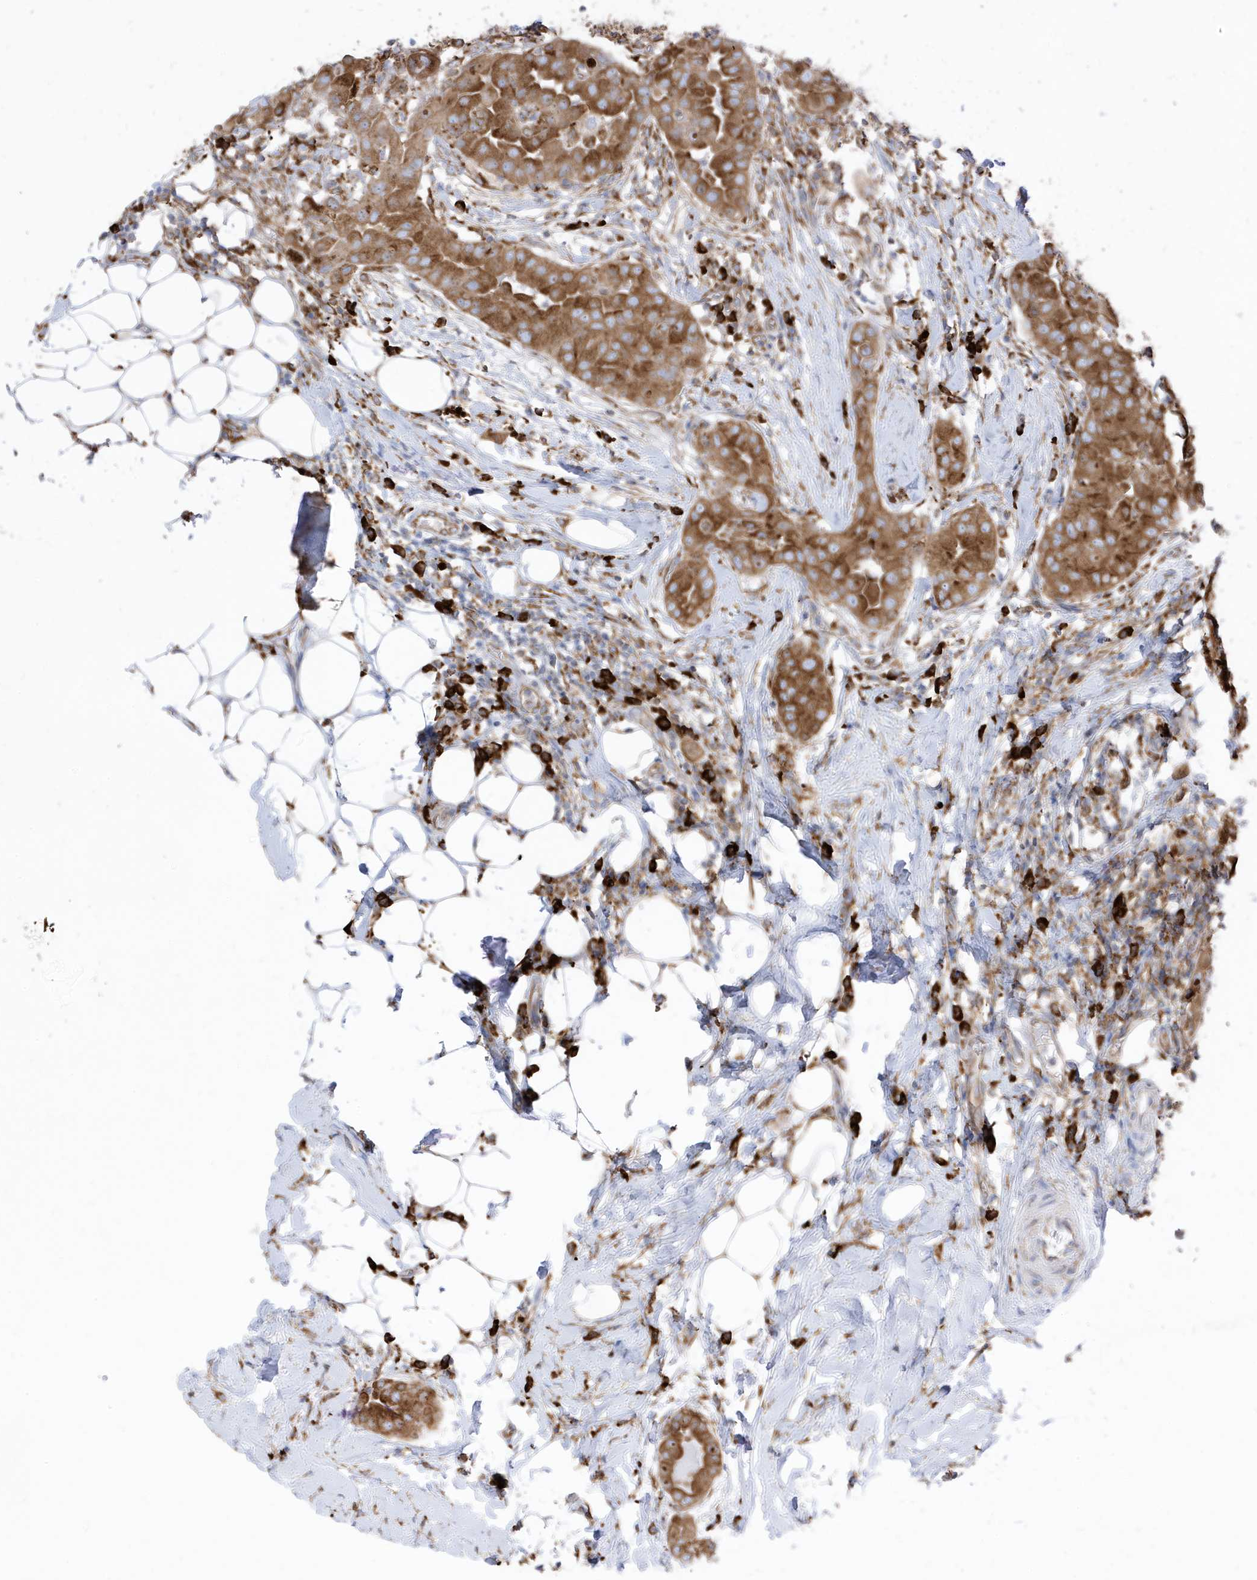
{"staining": {"intensity": "strong", "quantity": ">75%", "location": "cytoplasmic/membranous"}, "tissue": "thyroid cancer", "cell_type": "Tumor cells", "image_type": "cancer", "snomed": [{"axis": "morphology", "description": "Papillary adenocarcinoma, NOS"}, {"axis": "topography", "description": "Thyroid gland"}], "caption": "An image of human papillary adenocarcinoma (thyroid) stained for a protein displays strong cytoplasmic/membranous brown staining in tumor cells. The staining was performed using DAB (3,3'-diaminobenzidine), with brown indicating positive protein expression. Nuclei are stained blue with hematoxylin.", "gene": "PDIA6", "patient": {"sex": "male", "age": 33}}